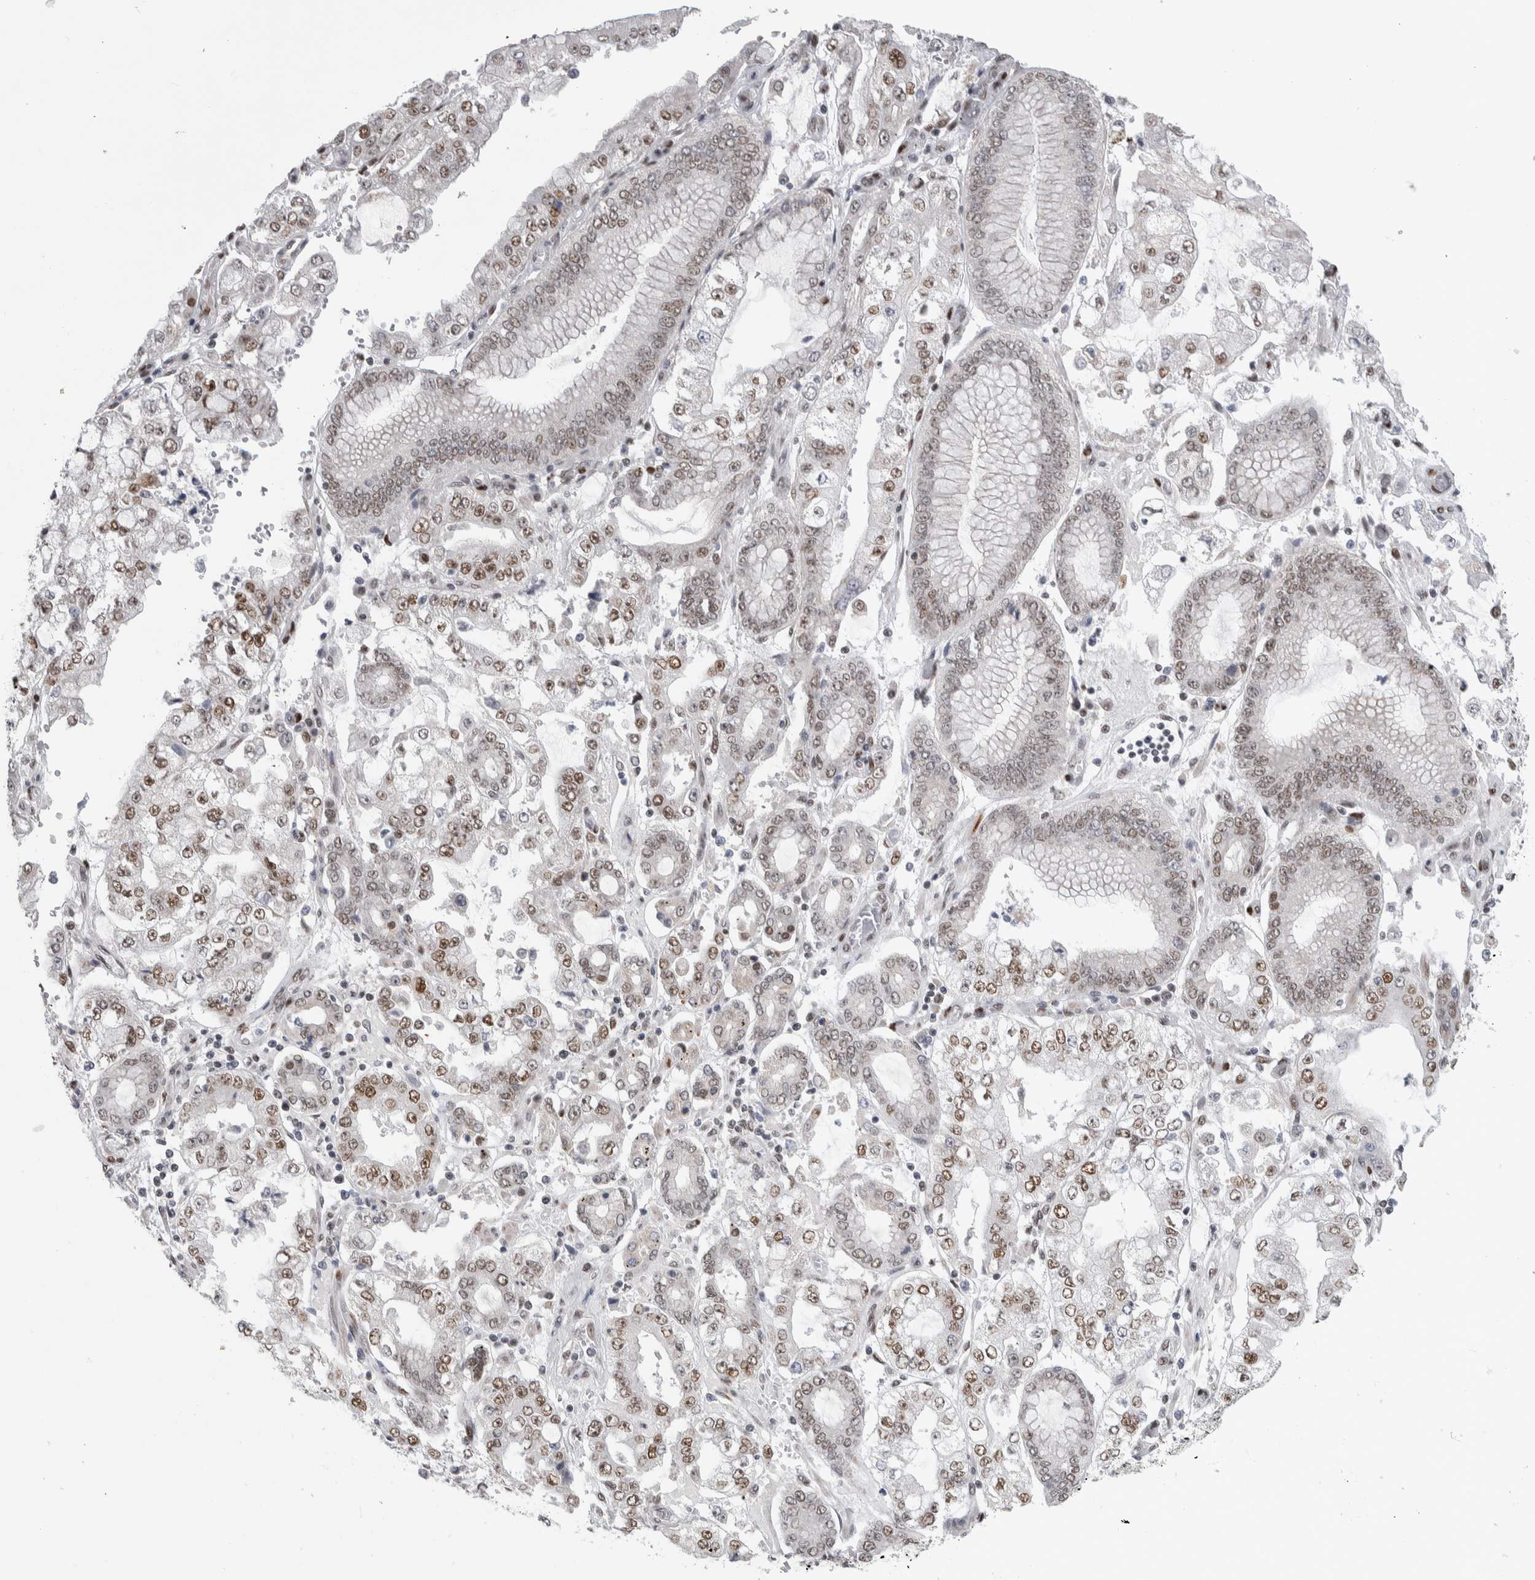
{"staining": {"intensity": "moderate", "quantity": "25%-75%", "location": "nuclear"}, "tissue": "stomach cancer", "cell_type": "Tumor cells", "image_type": "cancer", "snomed": [{"axis": "morphology", "description": "Adenocarcinoma, NOS"}, {"axis": "topography", "description": "Stomach"}], "caption": "Immunohistochemistry micrograph of adenocarcinoma (stomach) stained for a protein (brown), which shows medium levels of moderate nuclear positivity in approximately 25%-75% of tumor cells.", "gene": "HEXIM2", "patient": {"sex": "male", "age": 76}}